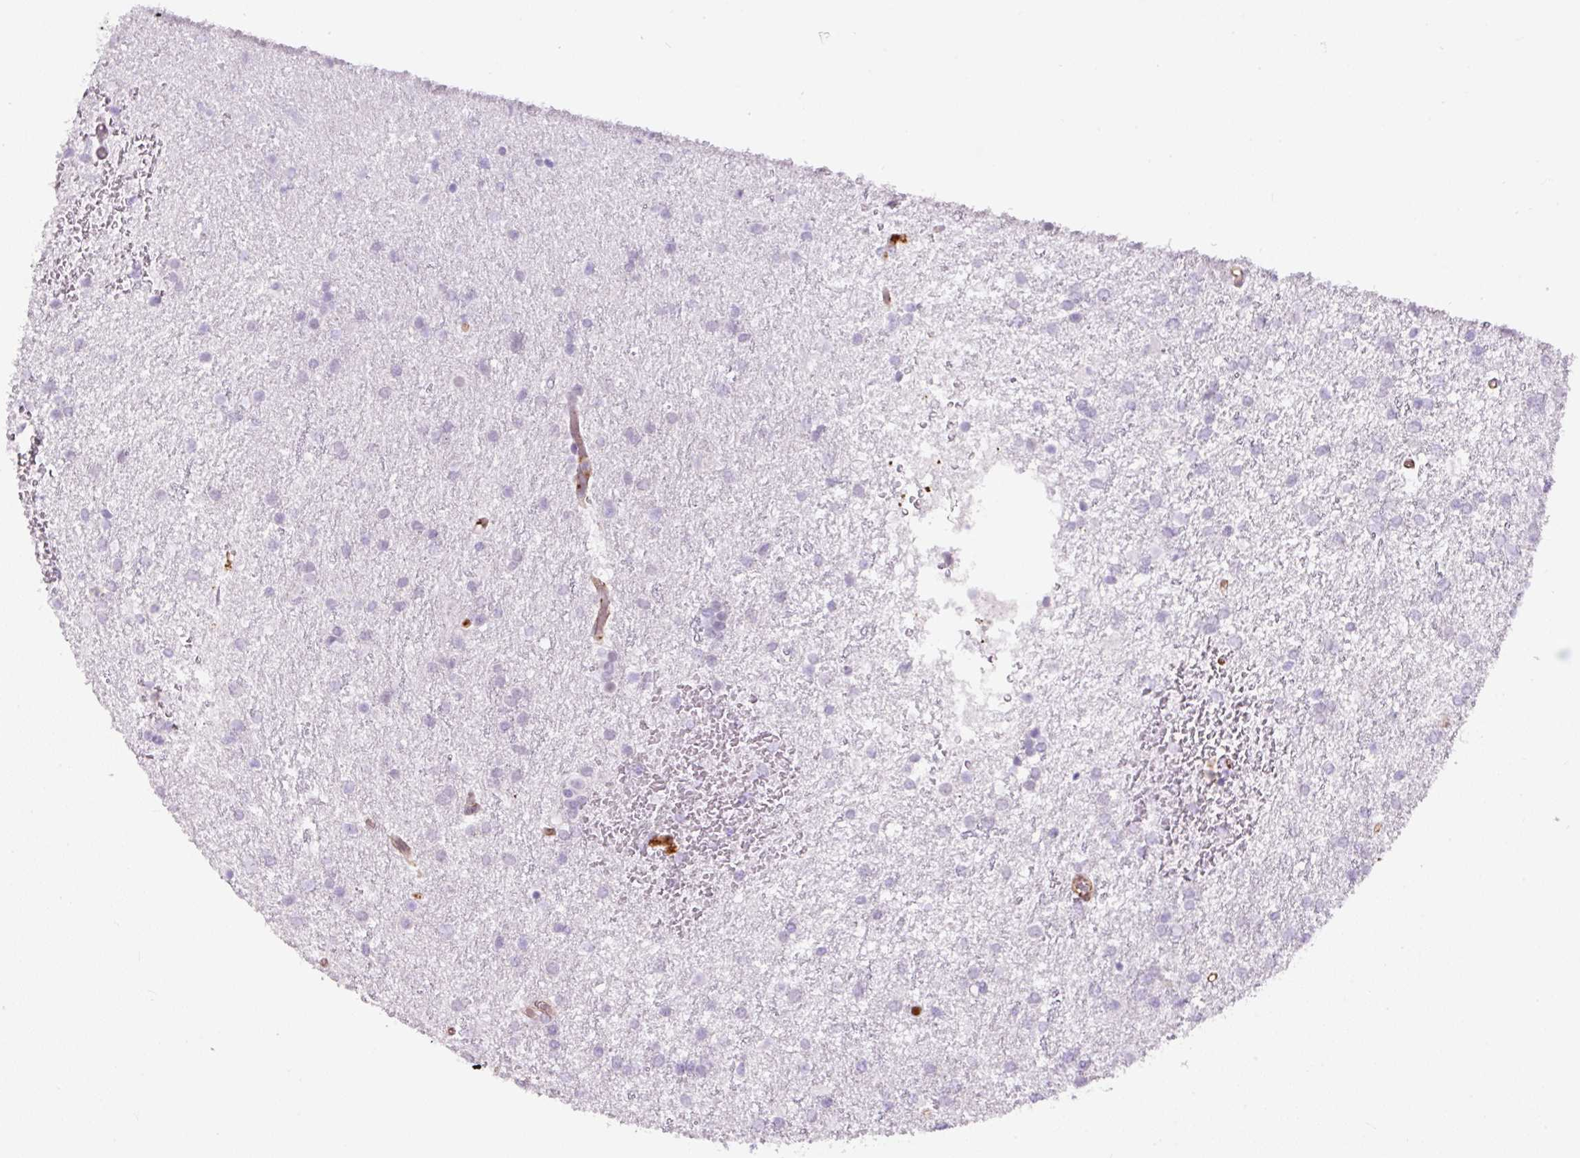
{"staining": {"intensity": "negative", "quantity": "none", "location": "none"}, "tissue": "glioma", "cell_type": "Tumor cells", "image_type": "cancer", "snomed": [{"axis": "morphology", "description": "Glioma, malignant, High grade"}, {"axis": "topography", "description": "Brain"}], "caption": "This is an immunohistochemistry (IHC) micrograph of human malignant high-grade glioma. There is no expression in tumor cells.", "gene": "B3GALT5", "patient": {"sex": "female", "age": 50}}